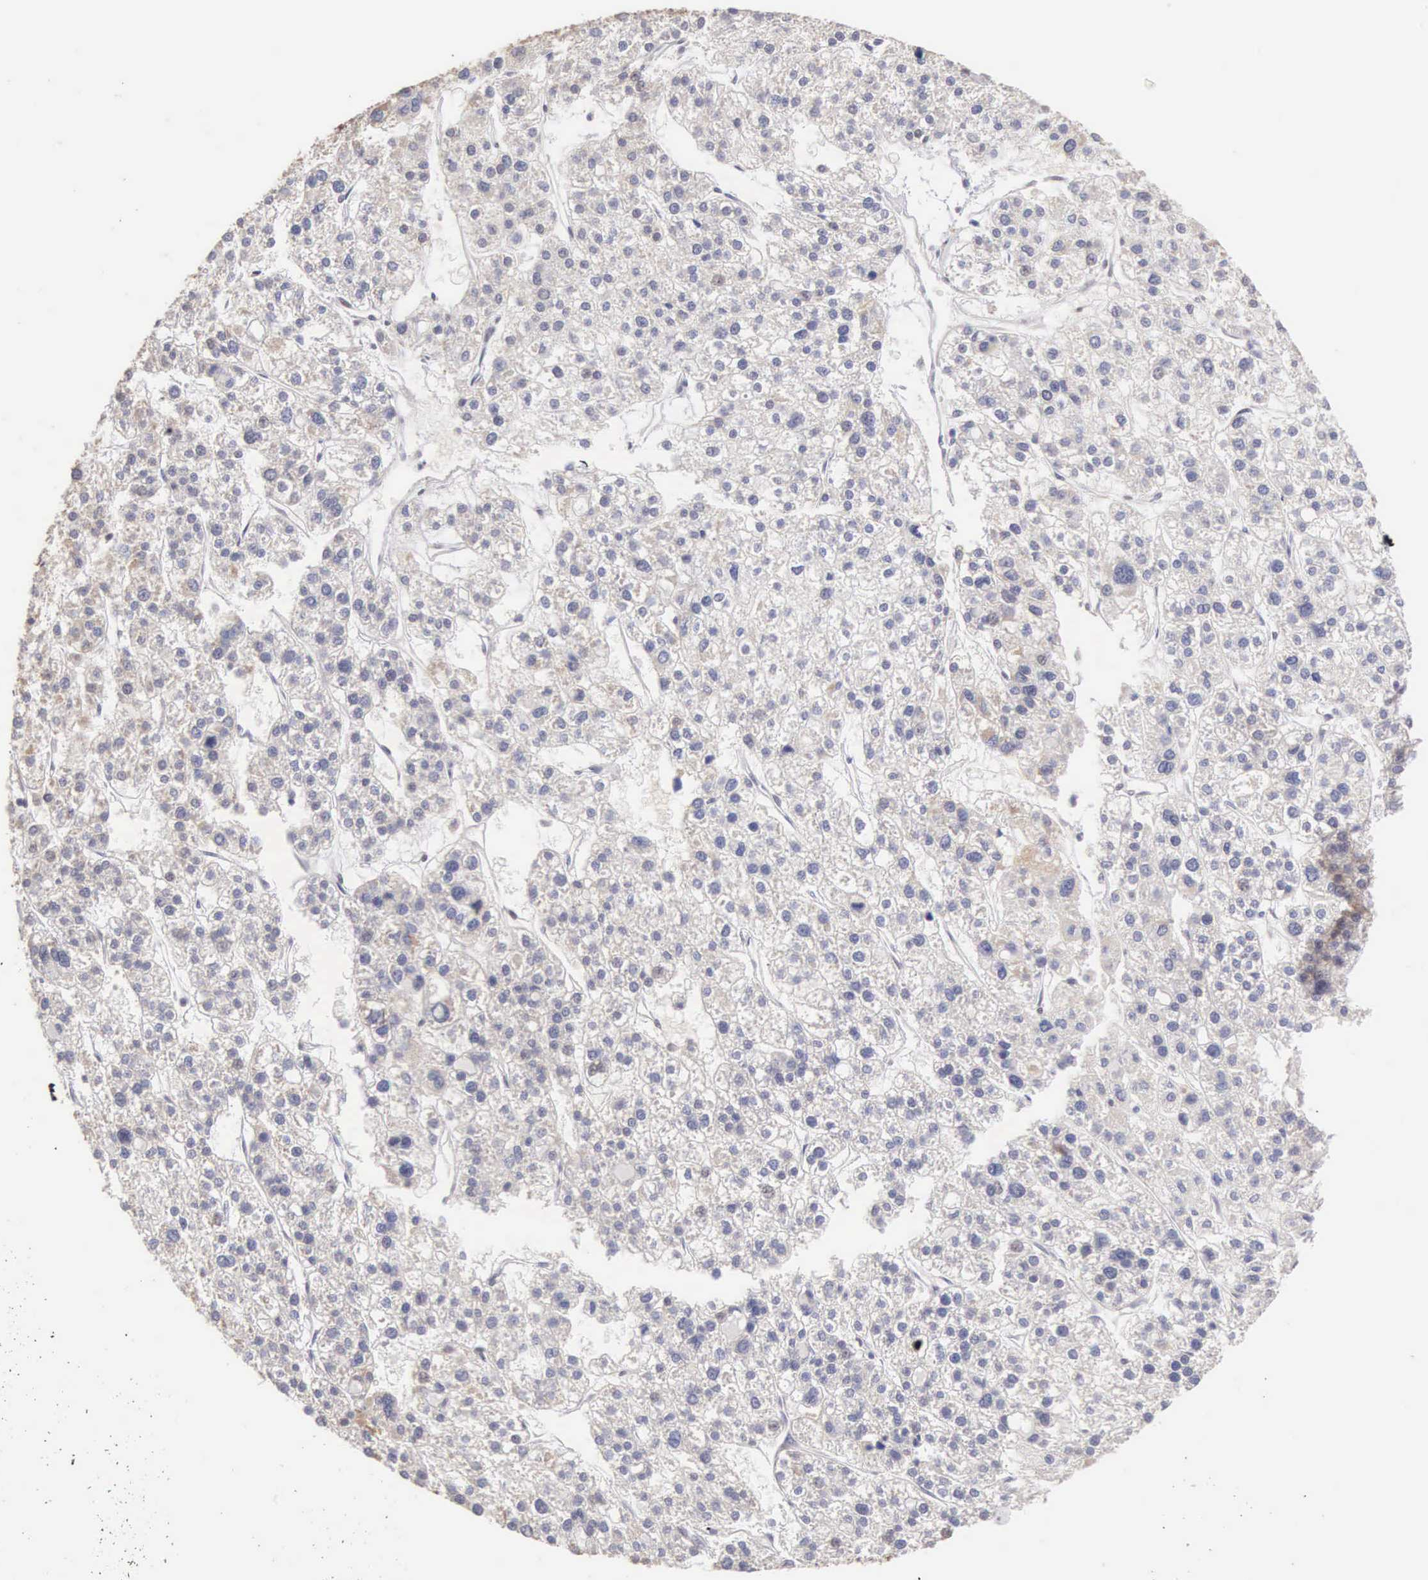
{"staining": {"intensity": "weak", "quantity": "25%-75%", "location": "cytoplasmic/membranous"}, "tissue": "liver cancer", "cell_type": "Tumor cells", "image_type": "cancer", "snomed": [{"axis": "morphology", "description": "Carcinoma, Hepatocellular, NOS"}, {"axis": "topography", "description": "Liver"}], "caption": "A photomicrograph of liver hepatocellular carcinoma stained for a protein demonstrates weak cytoplasmic/membranous brown staining in tumor cells.", "gene": "HMGXB4", "patient": {"sex": "female", "age": 85}}